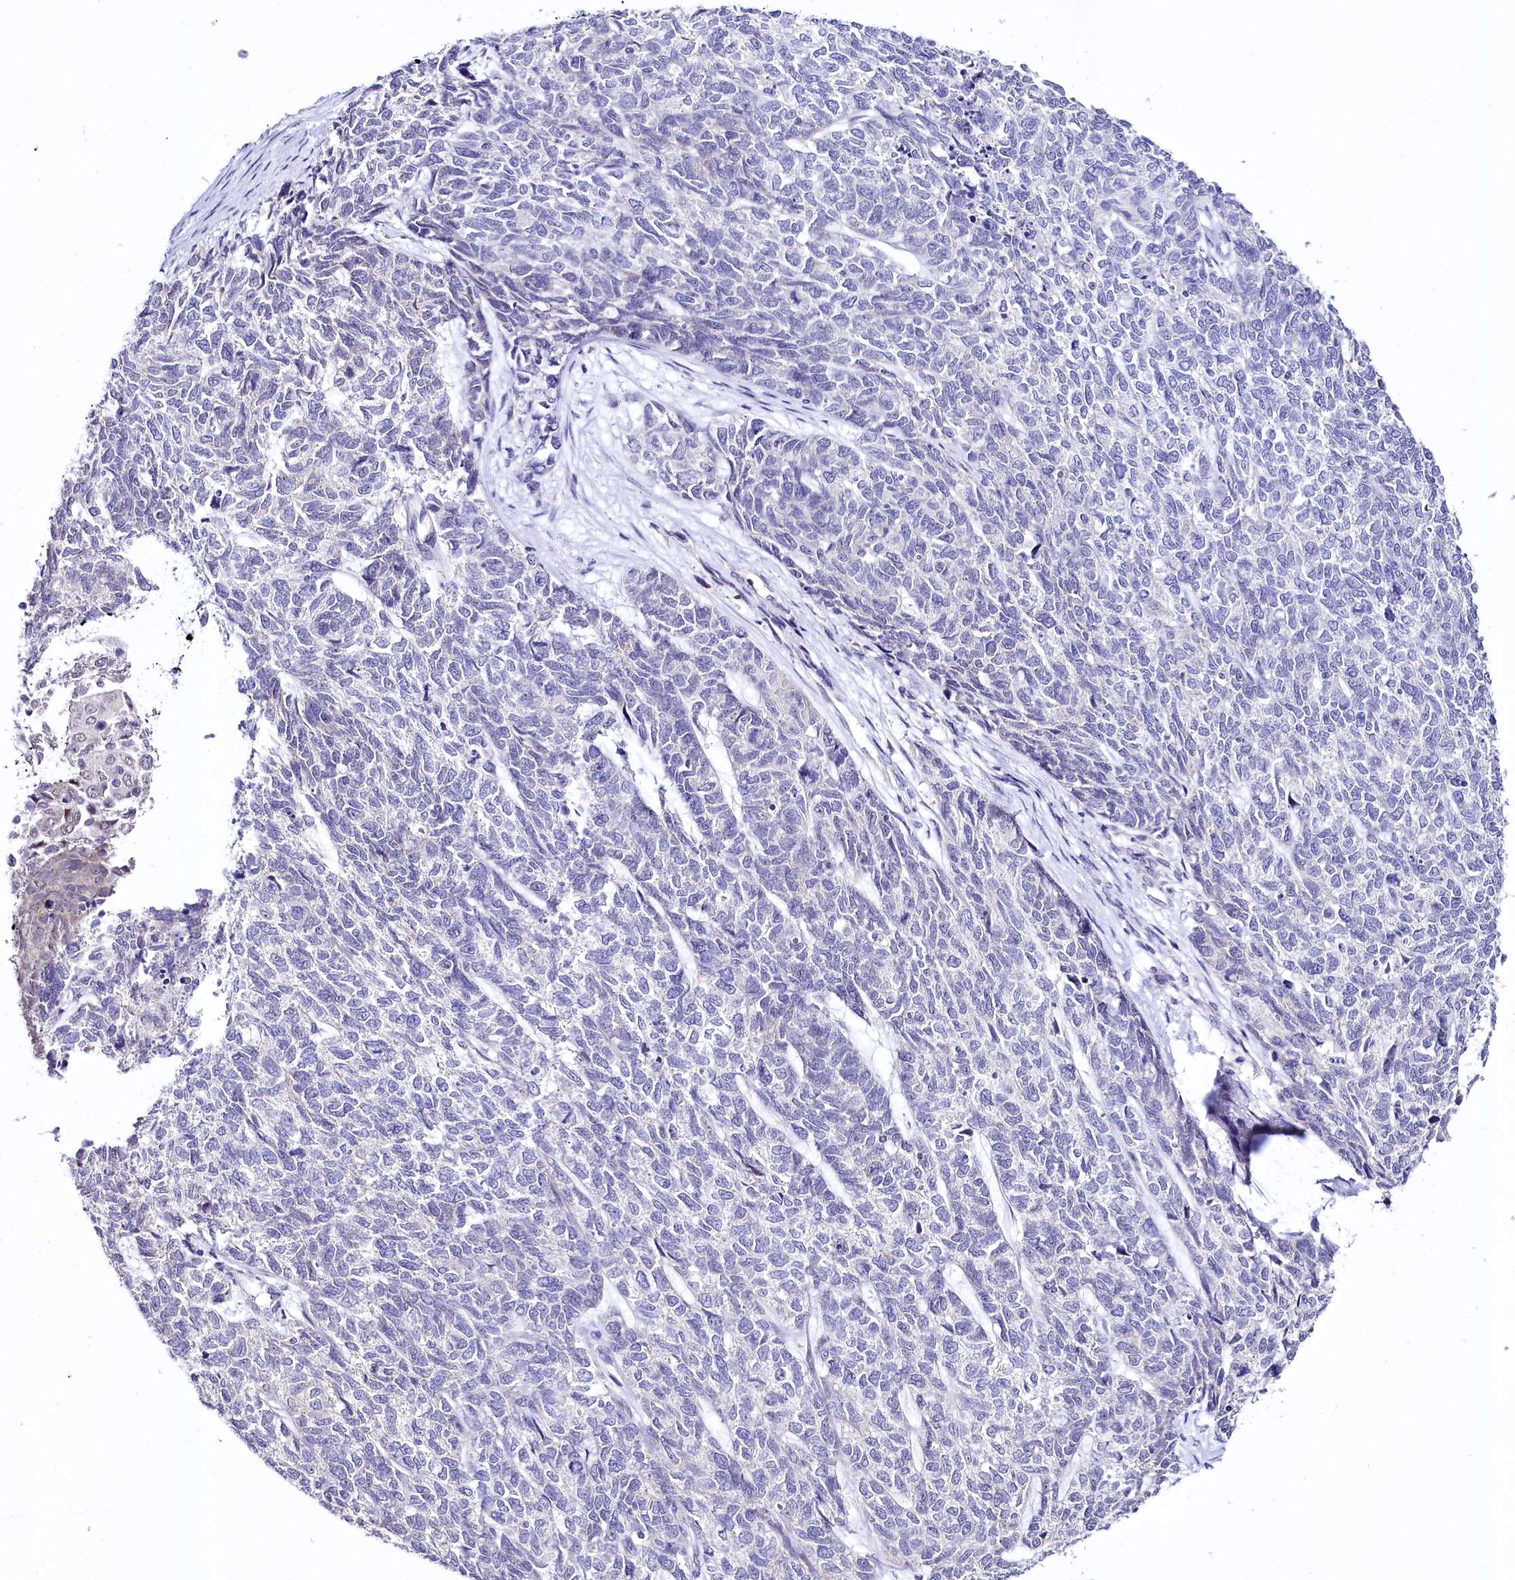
{"staining": {"intensity": "negative", "quantity": "none", "location": "none"}, "tissue": "cervical cancer", "cell_type": "Tumor cells", "image_type": "cancer", "snomed": [{"axis": "morphology", "description": "Squamous cell carcinoma, NOS"}, {"axis": "topography", "description": "Cervix"}], "caption": "A histopathology image of human cervical cancer is negative for staining in tumor cells.", "gene": "SPATS2", "patient": {"sex": "female", "age": 63}}